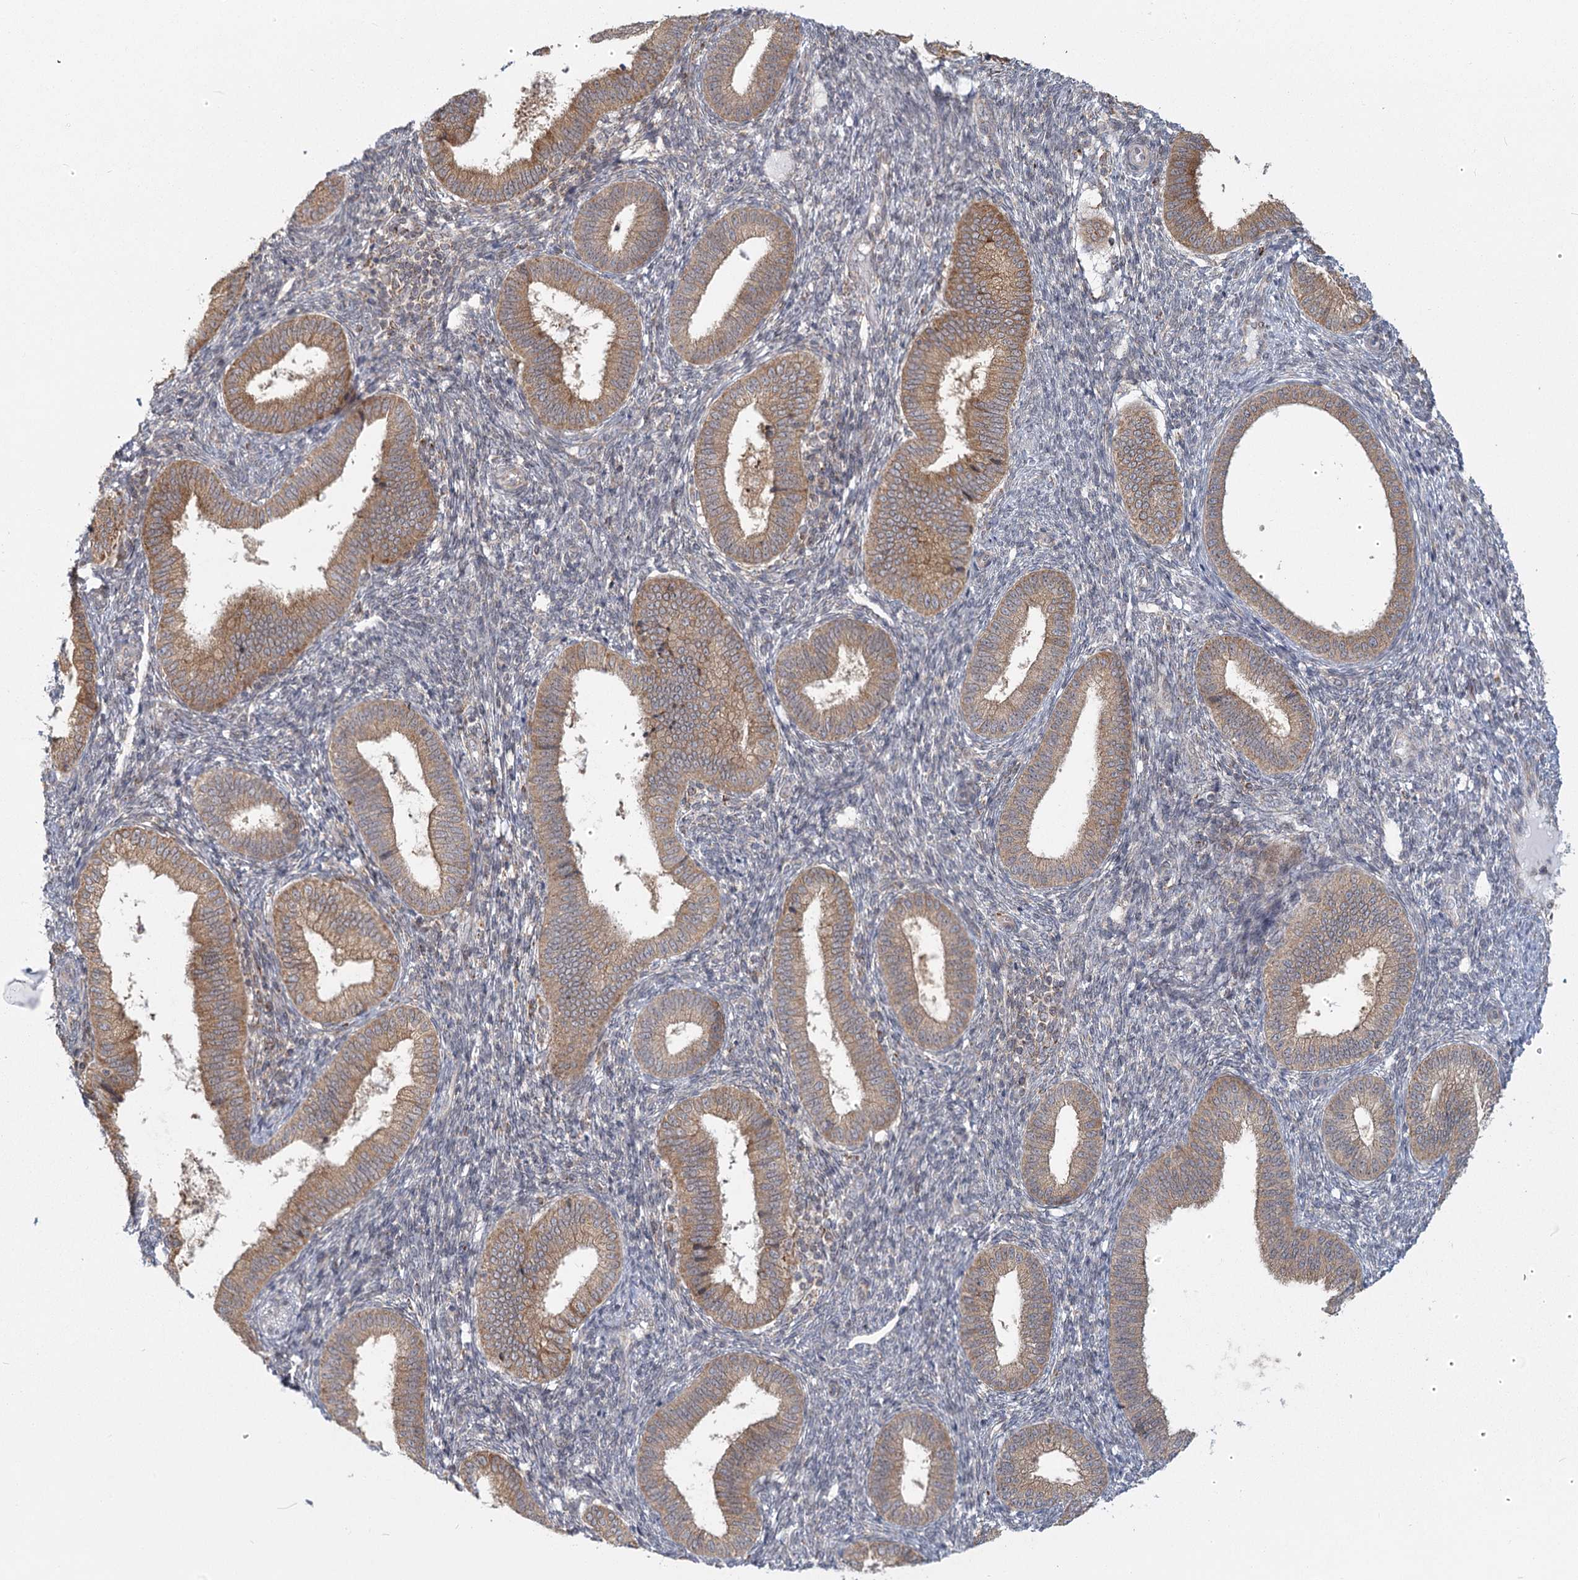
{"staining": {"intensity": "weak", "quantity": "<25%", "location": "cytoplasmic/membranous"}, "tissue": "endometrium", "cell_type": "Cells in endometrial stroma", "image_type": "normal", "snomed": [{"axis": "morphology", "description": "Normal tissue, NOS"}, {"axis": "topography", "description": "Endometrium"}], "caption": "Immunohistochemistry photomicrograph of normal human endometrium stained for a protein (brown), which shows no staining in cells in endometrial stroma.", "gene": "LACTB", "patient": {"sex": "female", "age": 39}}